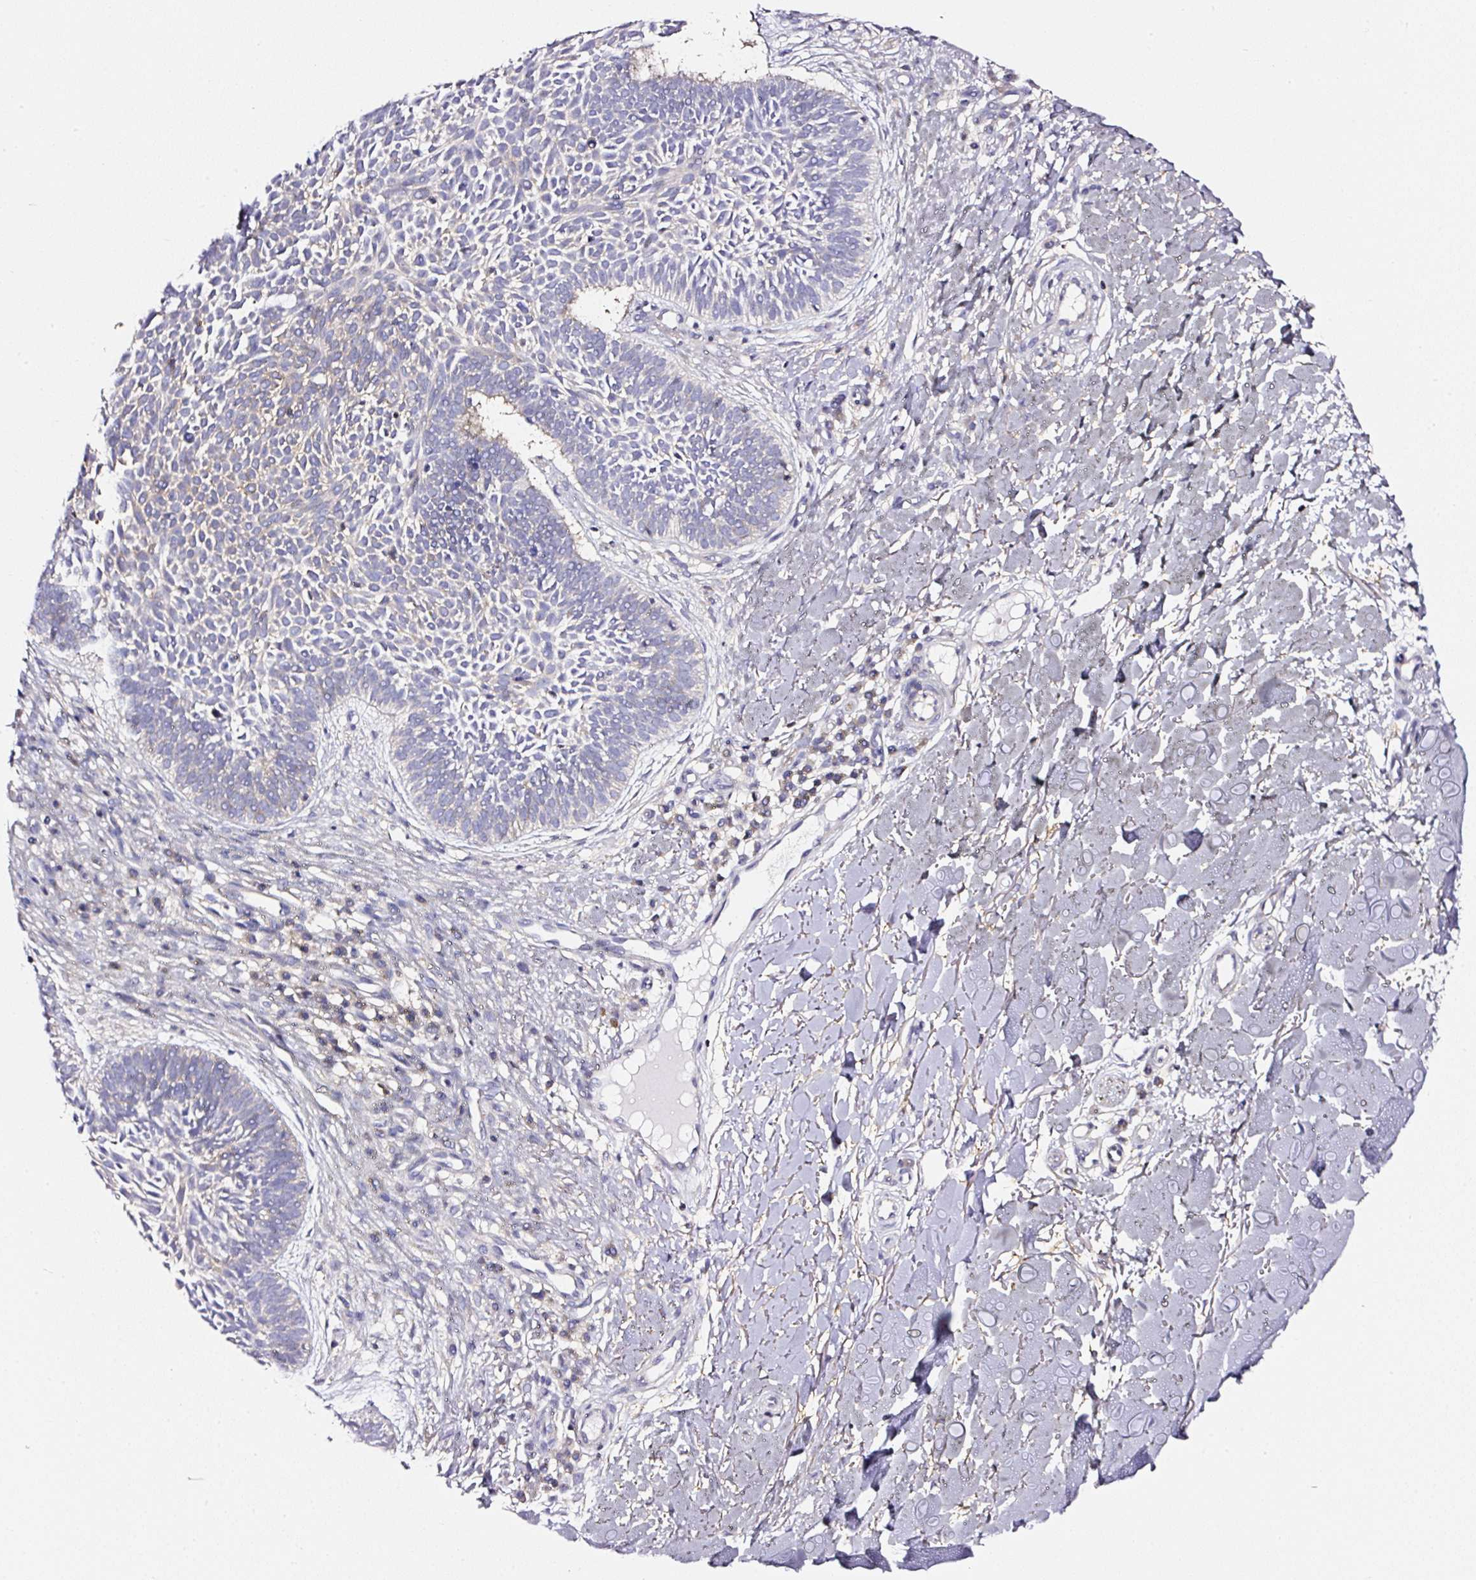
{"staining": {"intensity": "negative", "quantity": "none", "location": "none"}, "tissue": "skin cancer", "cell_type": "Tumor cells", "image_type": "cancer", "snomed": [{"axis": "morphology", "description": "Basal cell carcinoma"}, {"axis": "topography", "description": "Skin"}], "caption": "The histopathology image exhibits no significant staining in tumor cells of basal cell carcinoma (skin).", "gene": "CD47", "patient": {"sex": "male", "age": 49}}